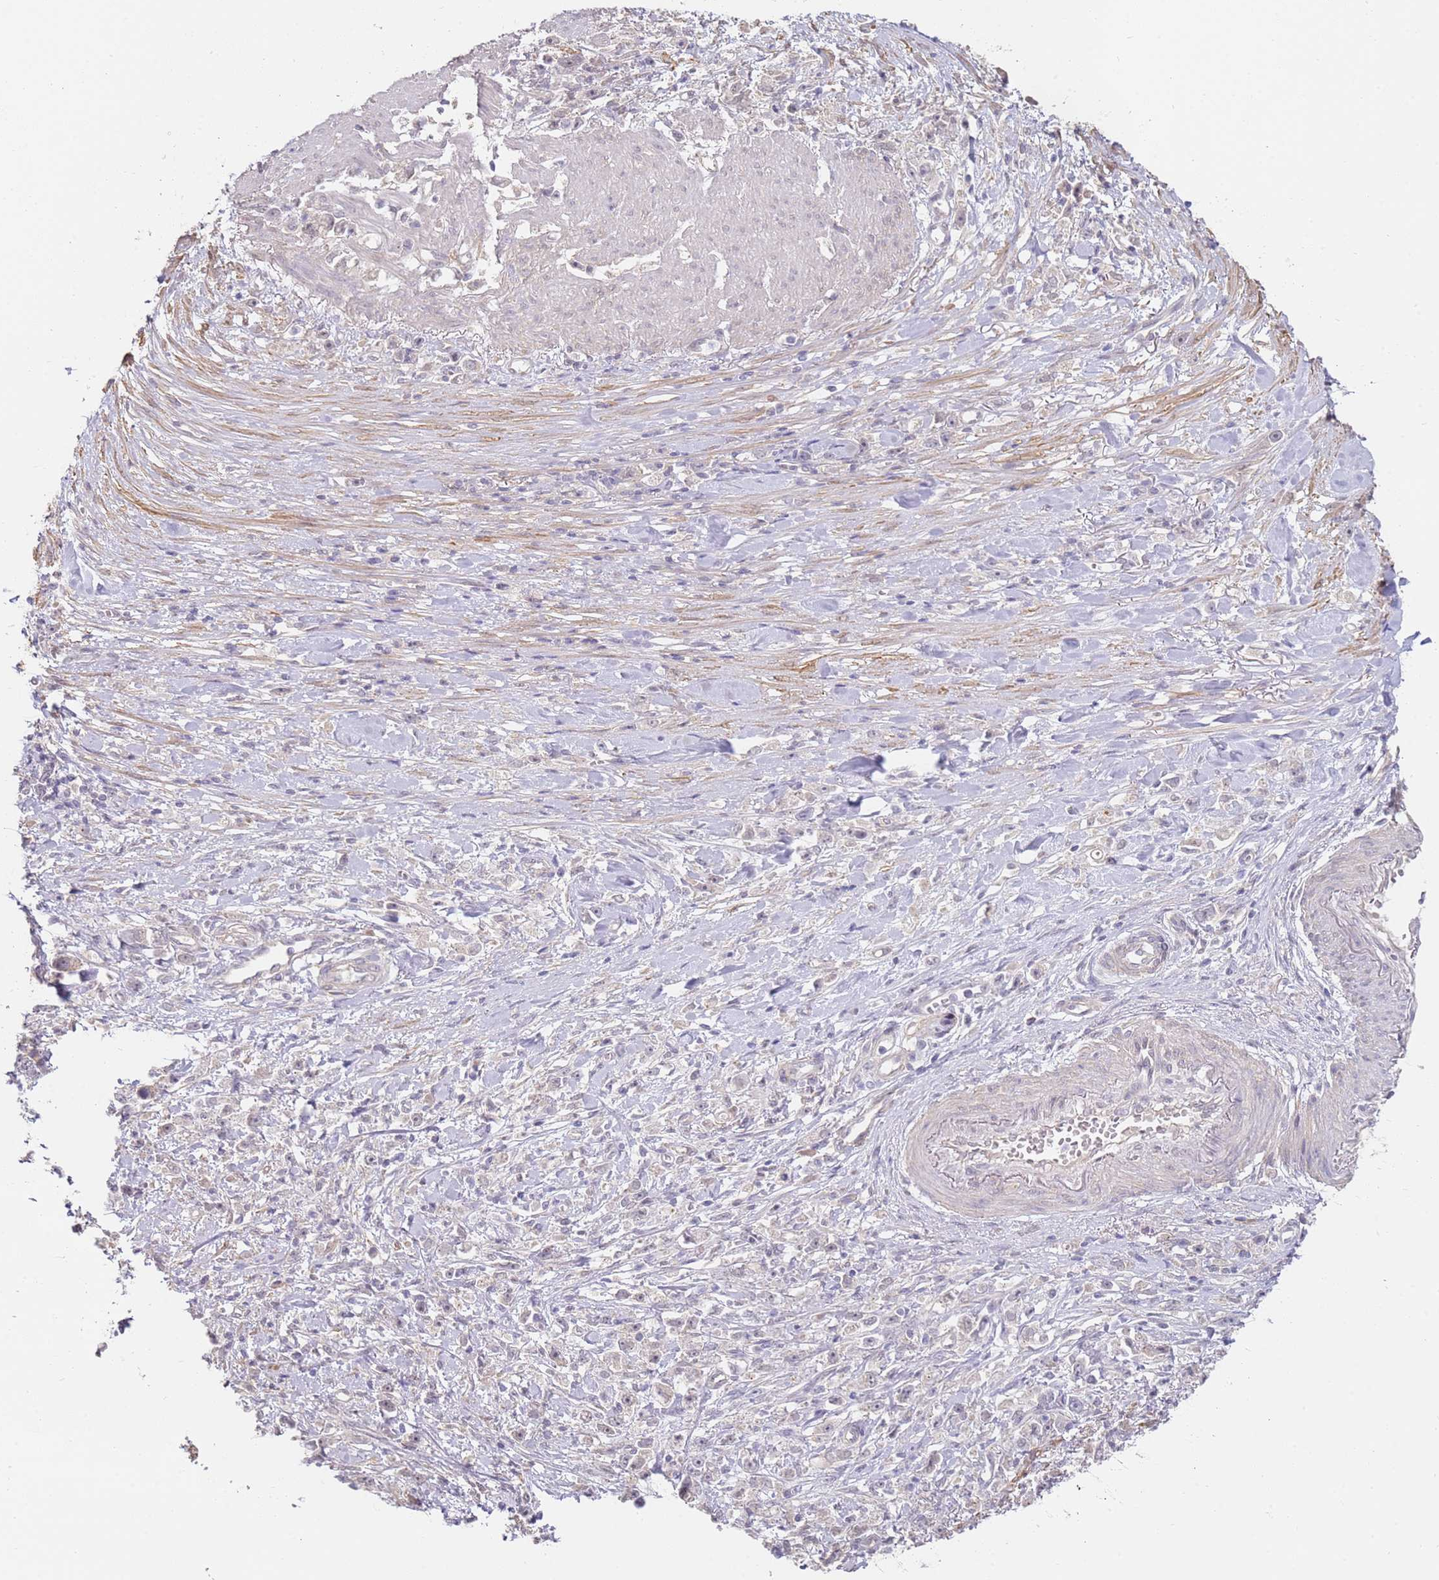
{"staining": {"intensity": "negative", "quantity": "none", "location": "none"}, "tissue": "stomach cancer", "cell_type": "Tumor cells", "image_type": "cancer", "snomed": [{"axis": "morphology", "description": "Adenocarcinoma, NOS"}, {"axis": "topography", "description": "Stomach"}], "caption": "High power microscopy image of an IHC image of stomach adenocarcinoma, revealing no significant positivity in tumor cells.", "gene": "WDR93", "patient": {"sex": "female", "age": 59}}